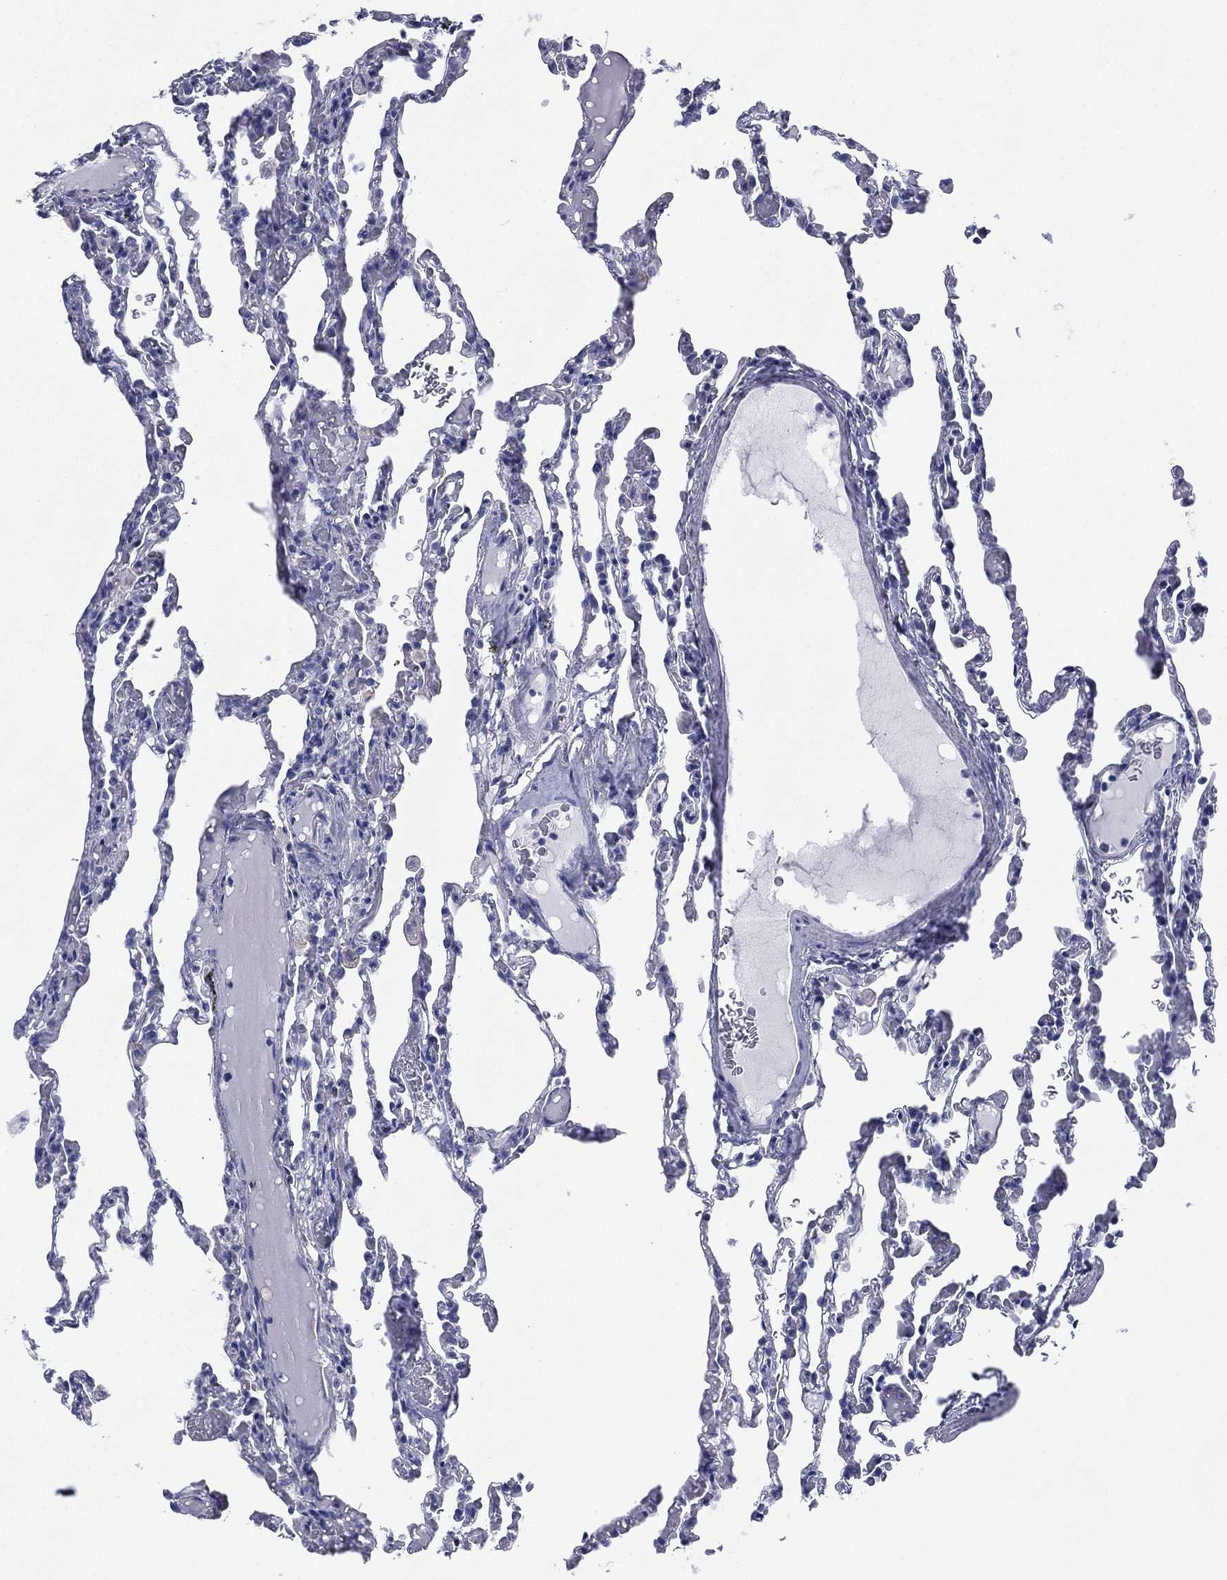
{"staining": {"intensity": "negative", "quantity": "none", "location": "none"}, "tissue": "lung", "cell_type": "Alveolar cells", "image_type": "normal", "snomed": [{"axis": "morphology", "description": "Normal tissue, NOS"}, {"axis": "topography", "description": "Lung"}], "caption": "This is a image of IHC staining of benign lung, which shows no staining in alveolar cells.", "gene": "FCER2", "patient": {"sex": "female", "age": 43}}